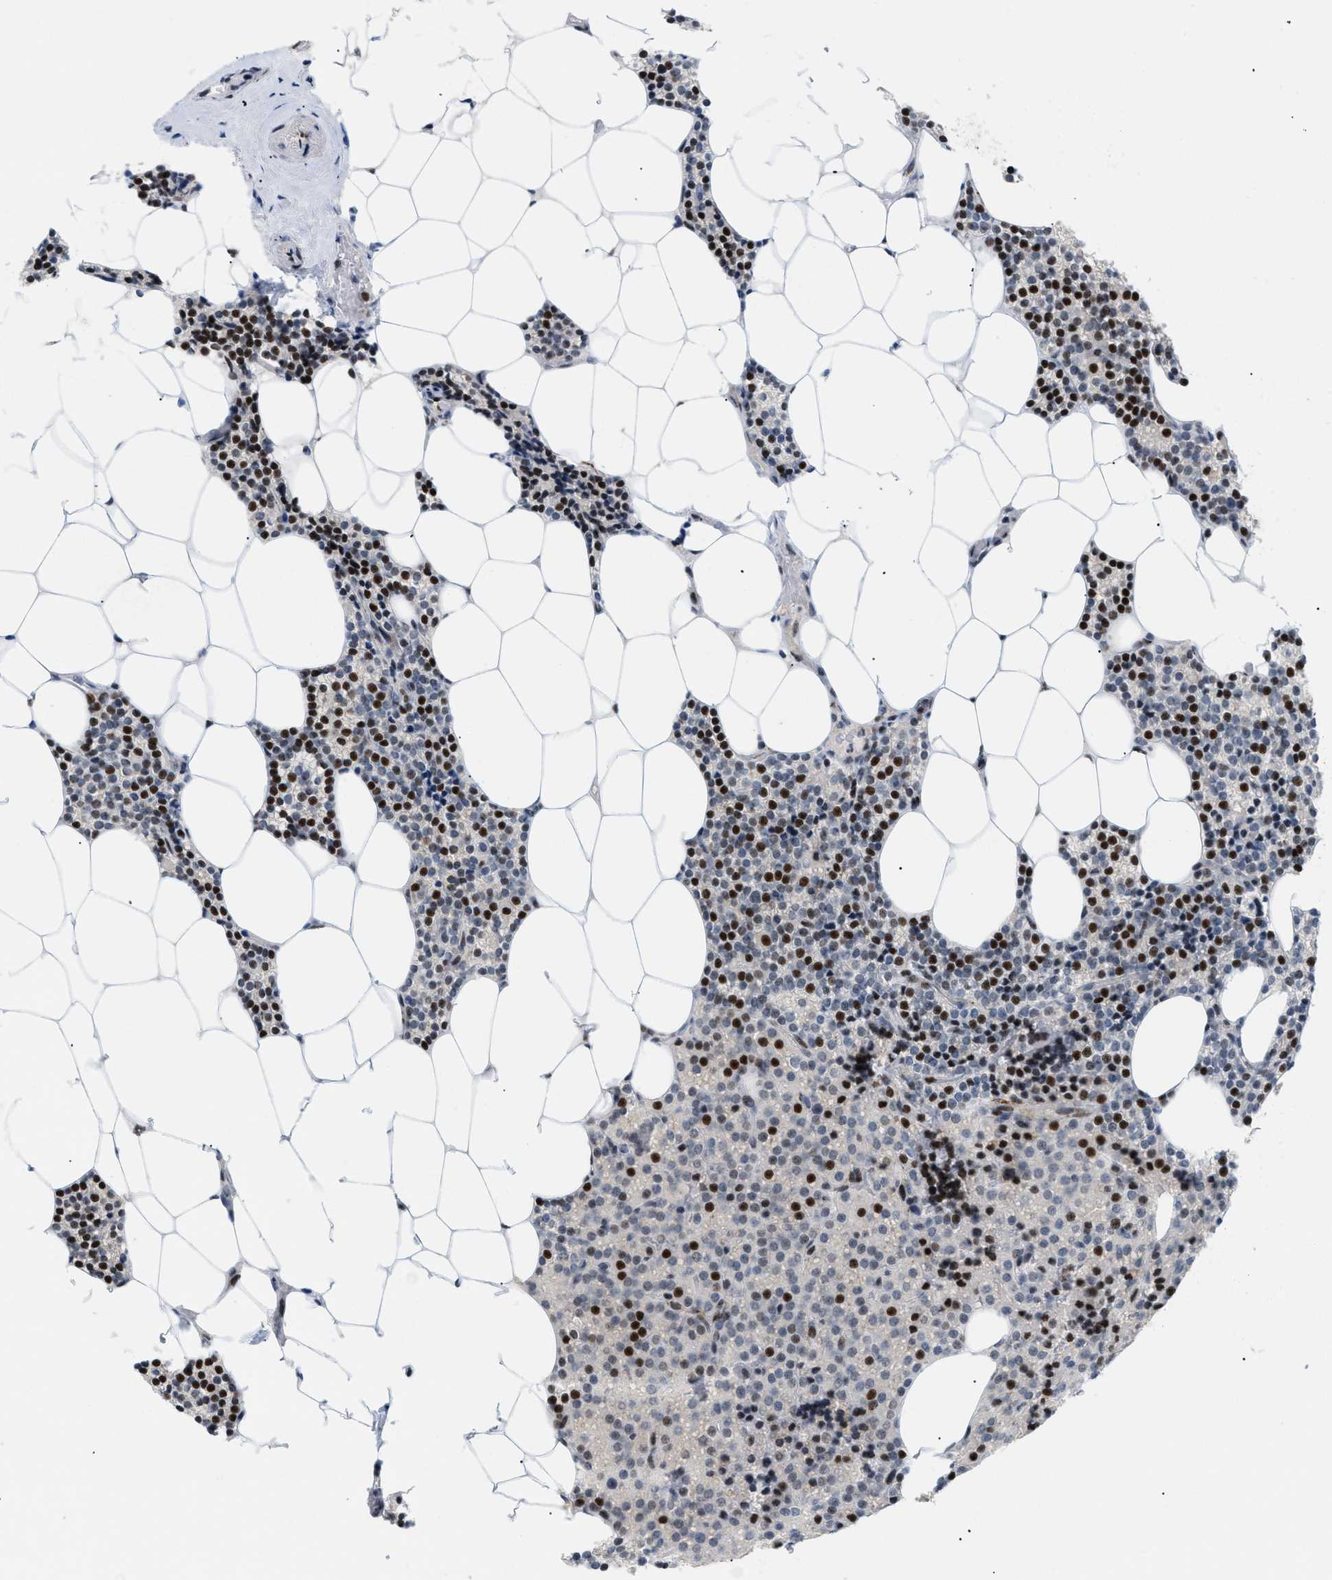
{"staining": {"intensity": "strong", "quantity": "25%-75%", "location": "nuclear"}, "tissue": "parathyroid gland", "cell_type": "Glandular cells", "image_type": "normal", "snomed": [{"axis": "morphology", "description": "Normal tissue, NOS"}, {"axis": "morphology", "description": "Adenoma, NOS"}, {"axis": "topography", "description": "Parathyroid gland"}], "caption": "This is an image of immunohistochemistry (IHC) staining of unremarkable parathyroid gland, which shows strong expression in the nuclear of glandular cells.", "gene": "MED1", "patient": {"sex": "female", "age": 70}}